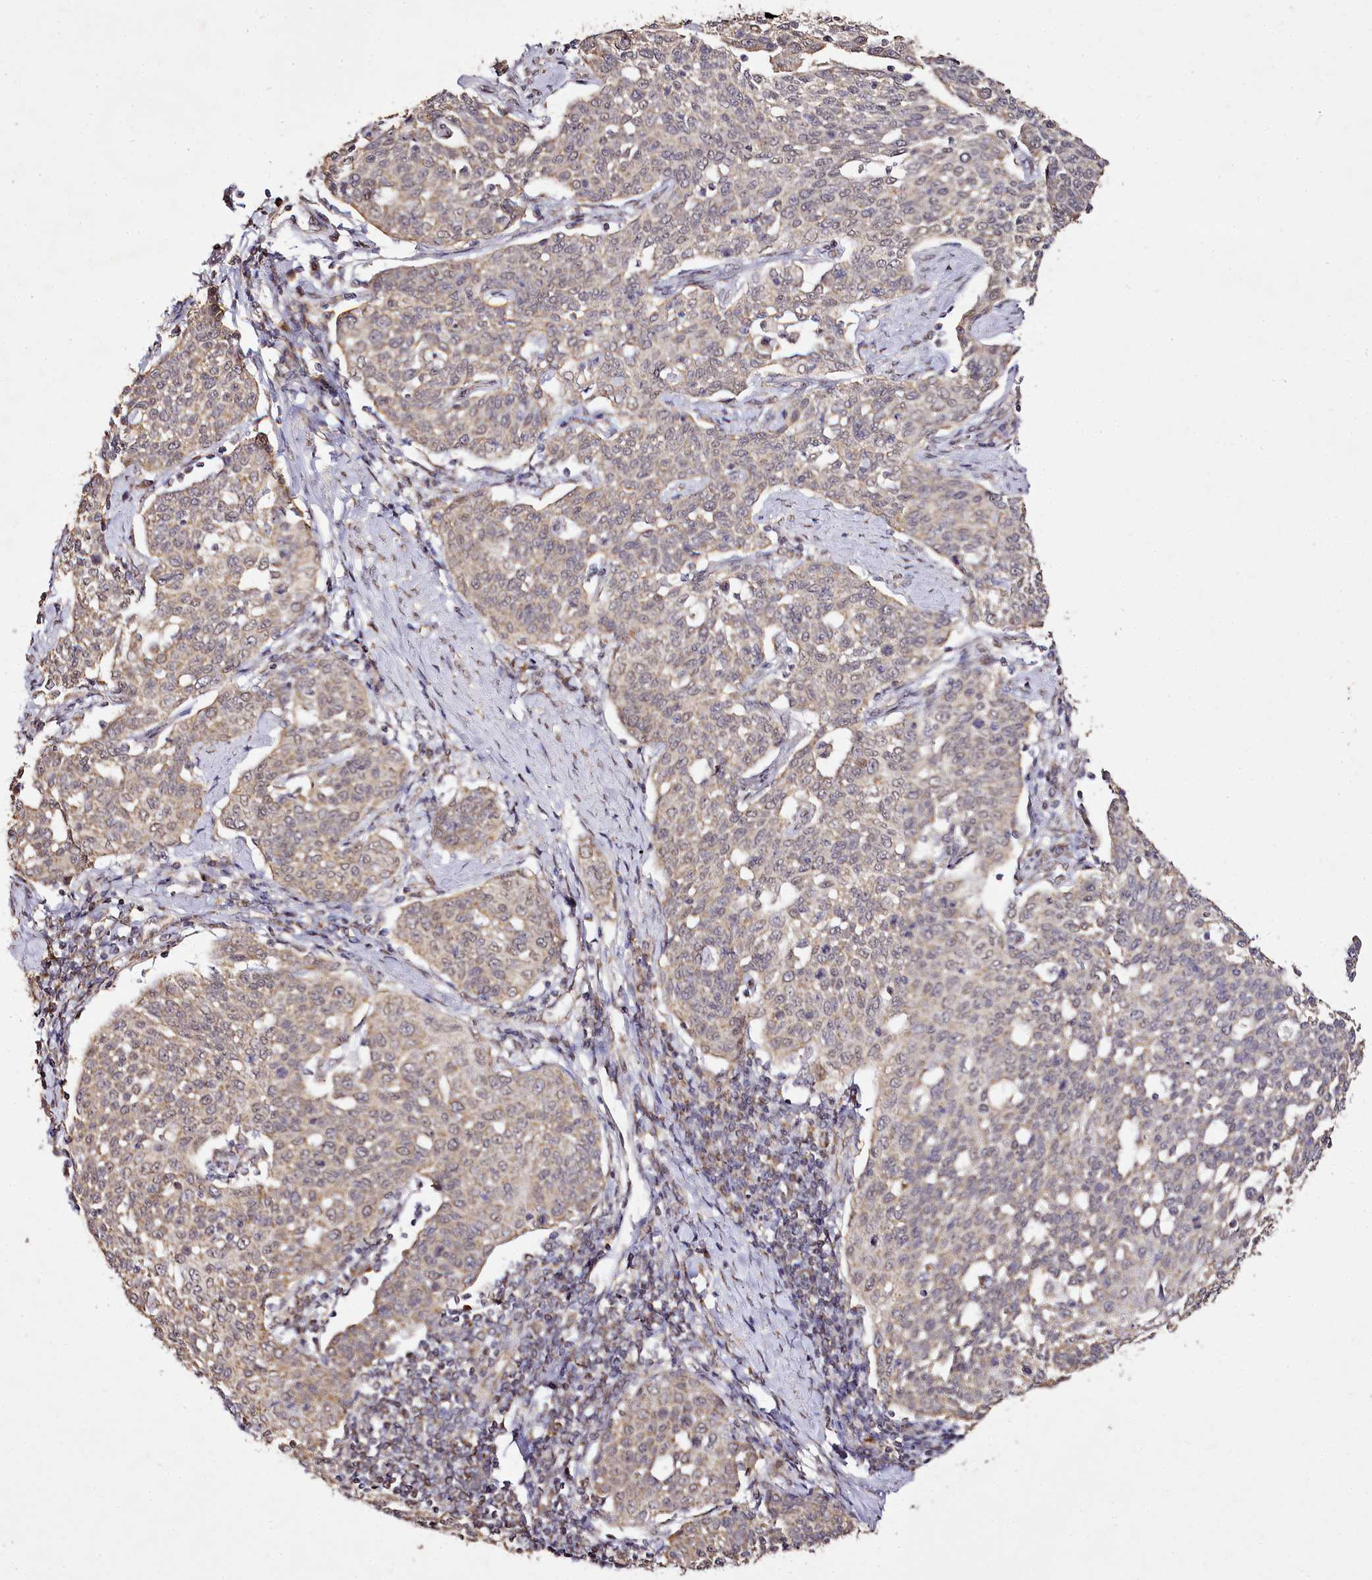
{"staining": {"intensity": "weak", "quantity": ">75%", "location": "cytoplasmic/membranous"}, "tissue": "cervical cancer", "cell_type": "Tumor cells", "image_type": "cancer", "snomed": [{"axis": "morphology", "description": "Squamous cell carcinoma, NOS"}, {"axis": "topography", "description": "Cervix"}], "caption": "Cervical squamous cell carcinoma tissue exhibits weak cytoplasmic/membranous staining in about >75% of tumor cells", "gene": "EDIL3", "patient": {"sex": "female", "age": 34}}